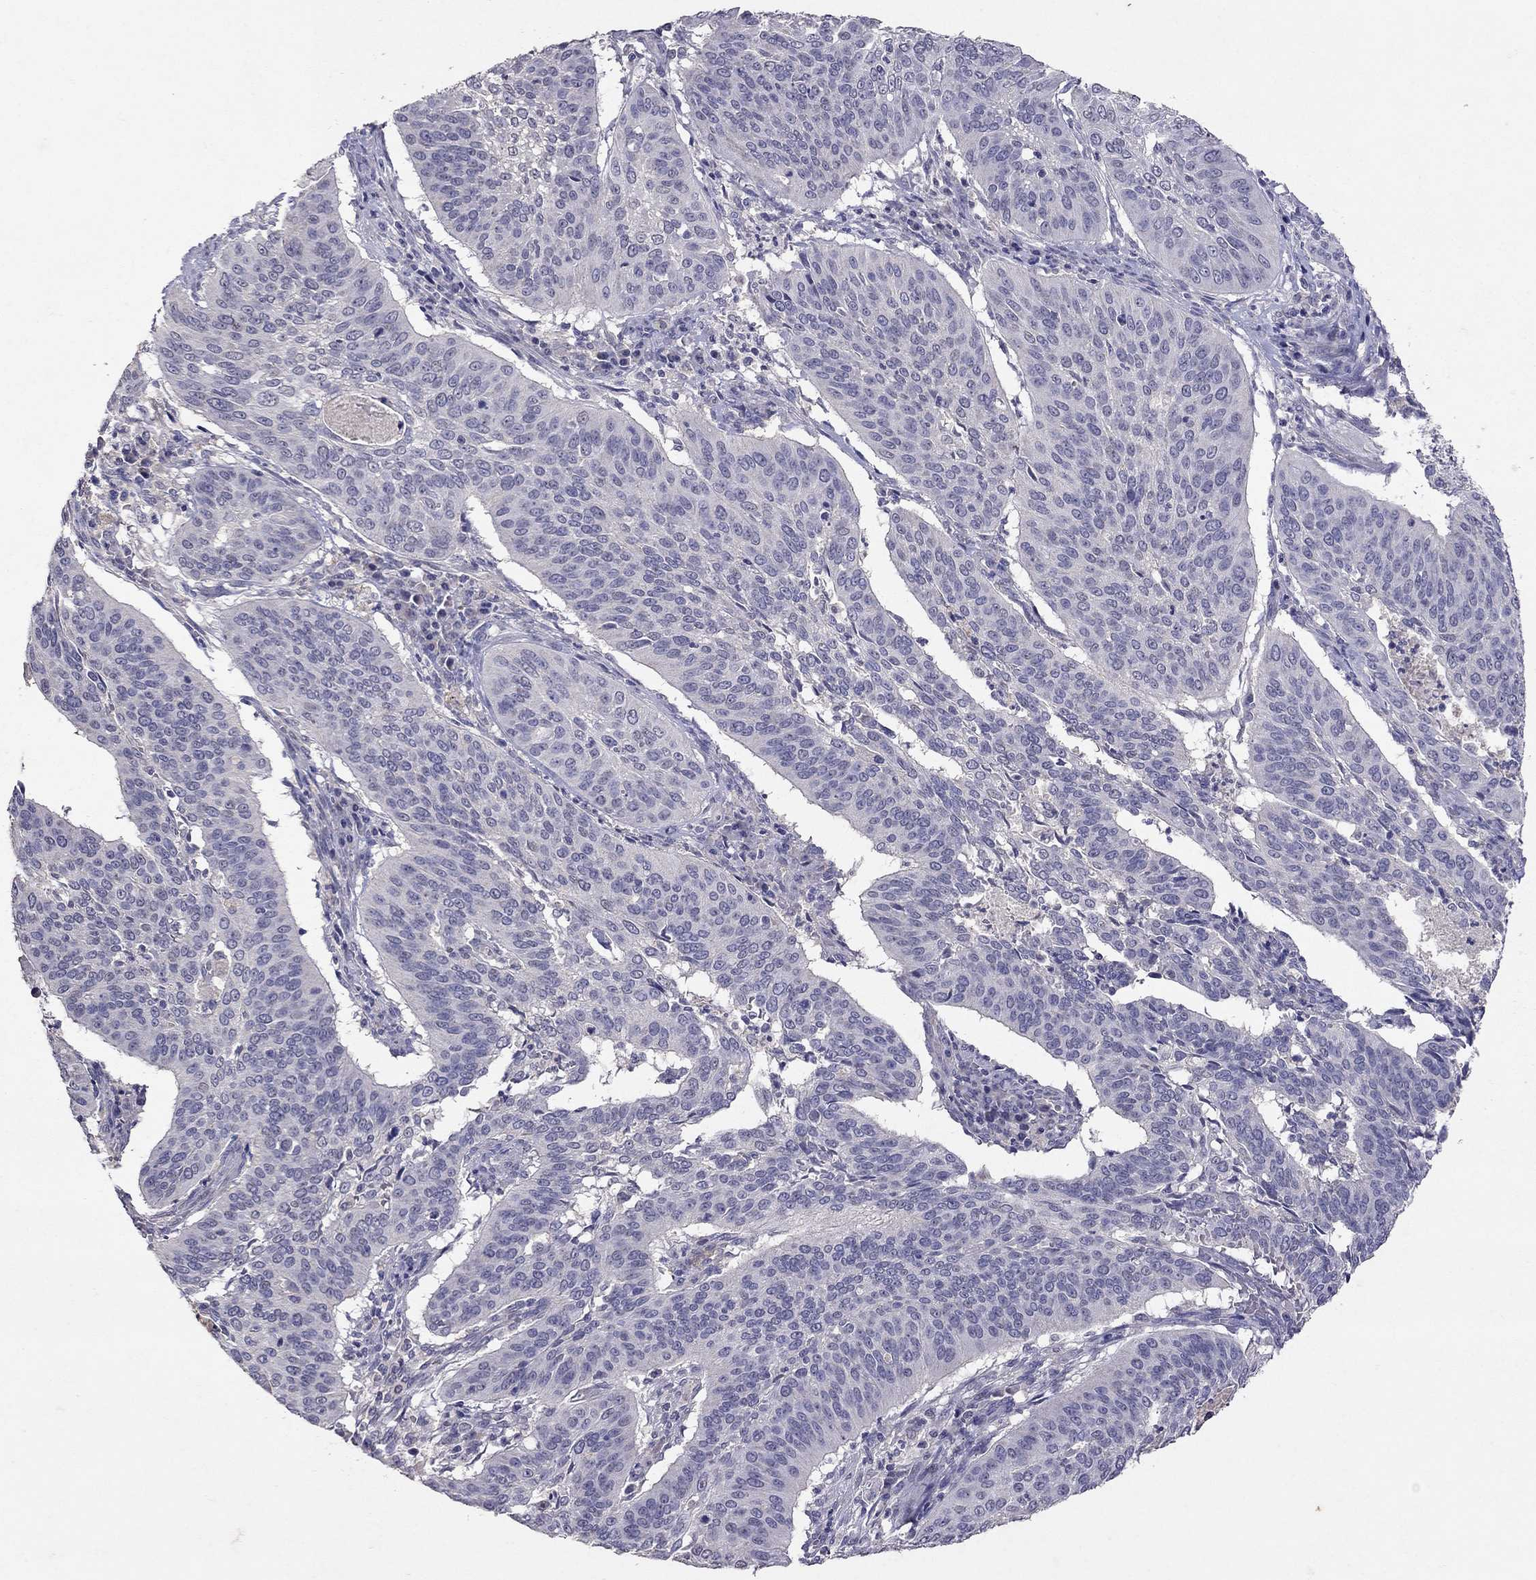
{"staining": {"intensity": "negative", "quantity": "none", "location": "none"}, "tissue": "cervical cancer", "cell_type": "Tumor cells", "image_type": "cancer", "snomed": [{"axis": "morphology", "description": "Normal tissue, NOS"}, {"axis": "morphology", "description": "Squamous cell carcinoma, NOS"}, {"axis": "topography", "description": "Cervix"}], "caption": "DAB (3,3'-diaminobenzidine) immunohistochemical staining of cervical cancer reveals no significant expression in tumor cells.", "gene": "FST", "patient": {"sex": "female", "age": 39}}